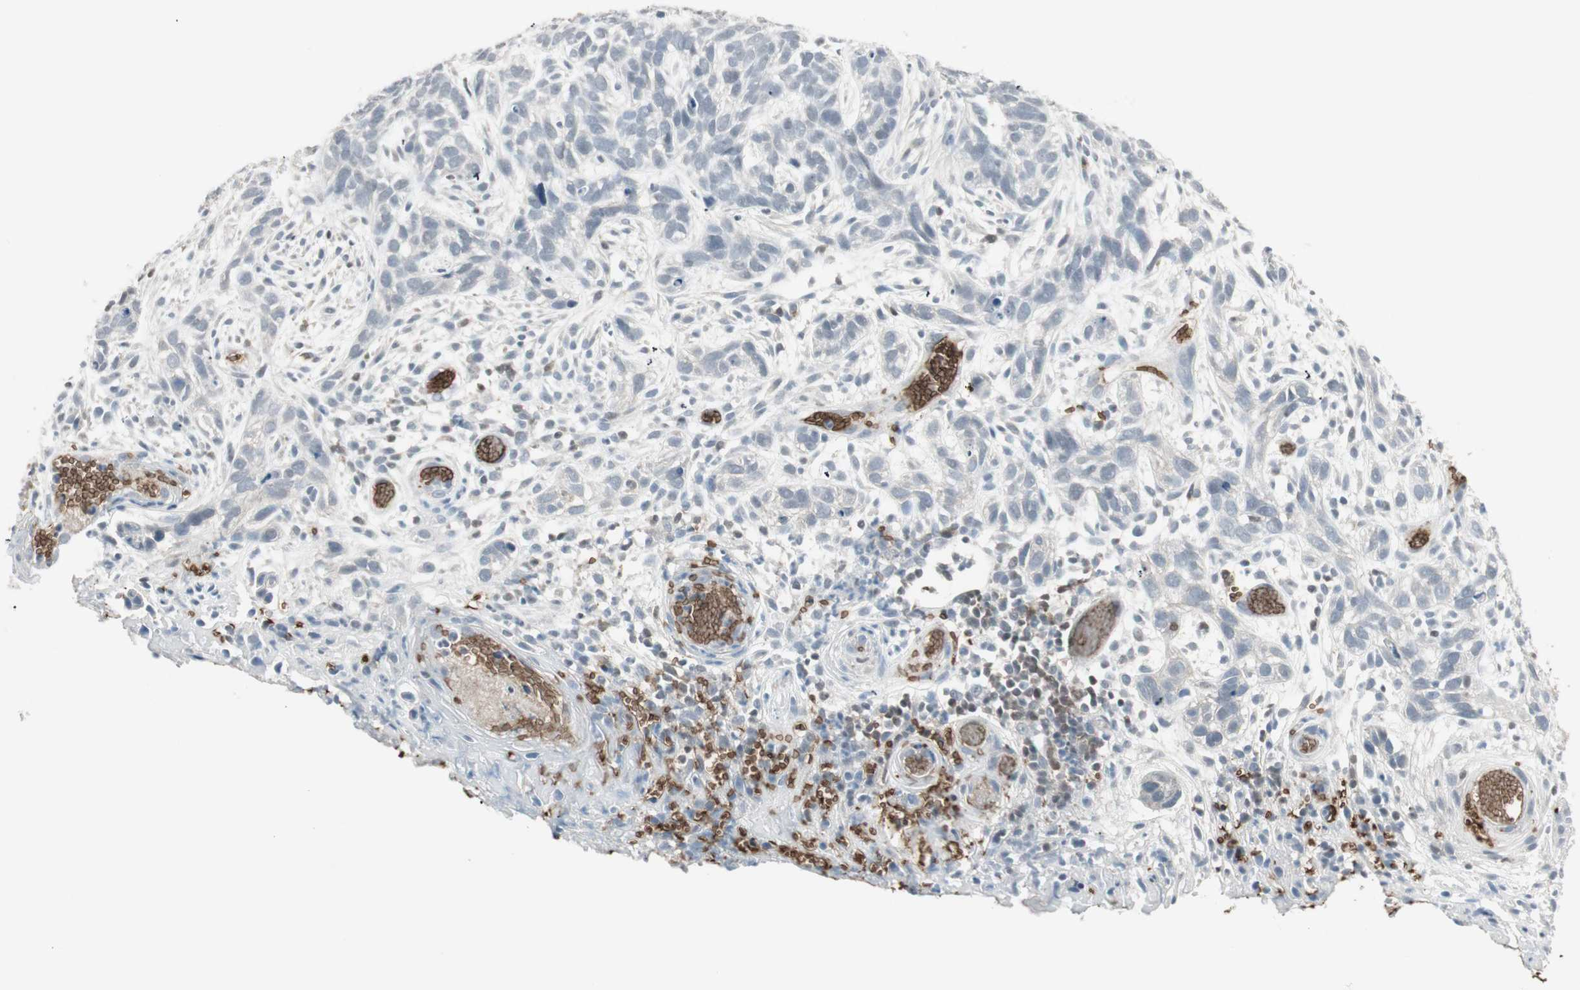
{"staining": {"intensity": "negative", "quantity": "none", "location": "none"}, "tissue": "skin cancer", "cell_type": "Tumor cells", "image_type": "cancer", "snomed": [{"axis": "morphology", "description": "Basal cell carcinoma"}, {"axis": "topography", "description": "Skin"}], "caption": "Immunohistochemistry (IHC) of skin cancer exhibits no staining in tumor cells.", "gene": "MAP4K1", "patient": {"sex": "male", "age": 87}}